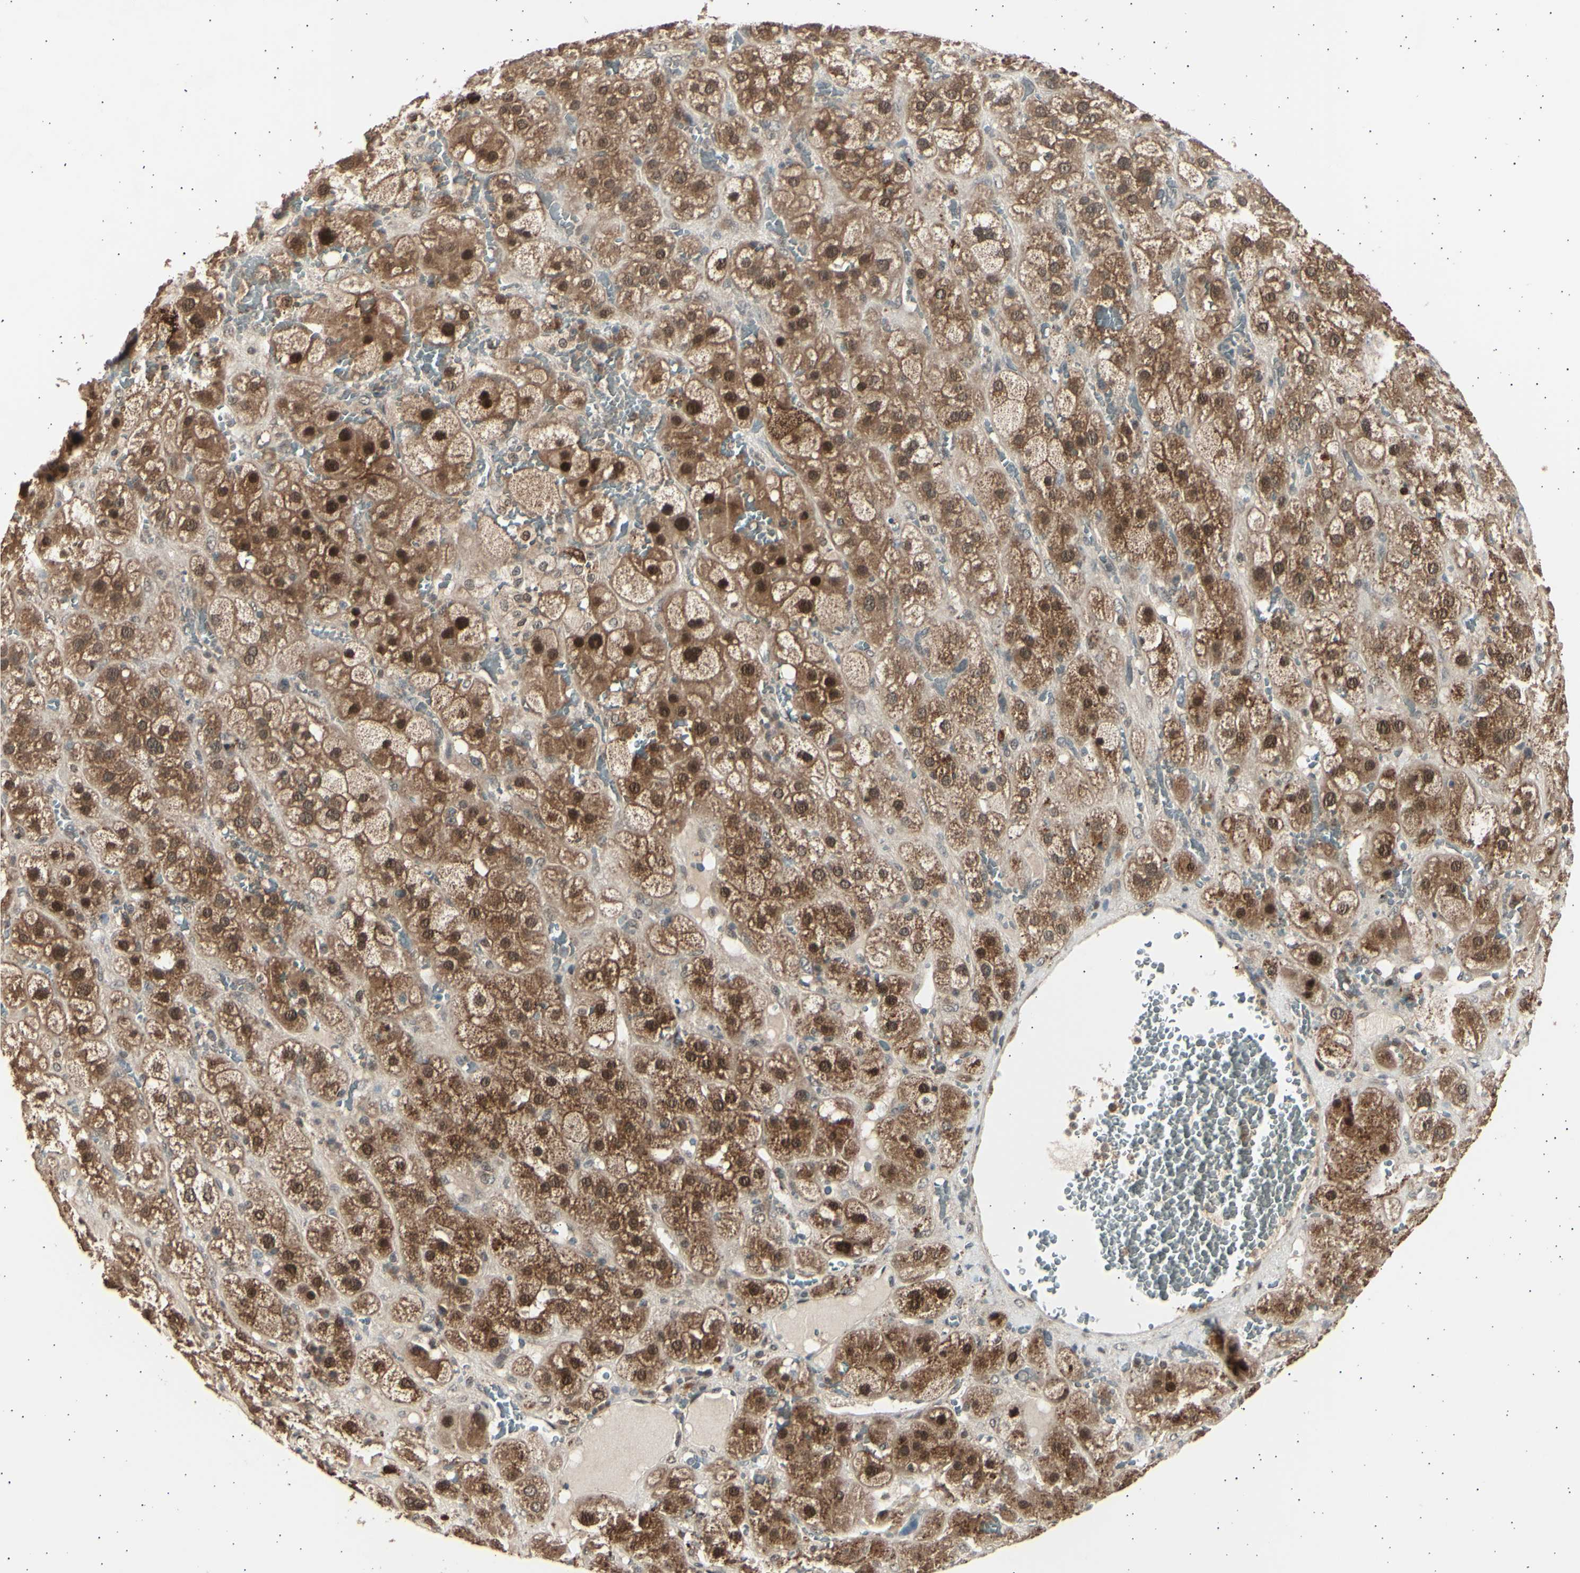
{"staining": {"intensity": "strong", "quantity": ">75%", "location": "nuclear"}, "tissue": "adrenal gland", "cell_type": "Glandular cells", "image_type": "normal", "snomed": [{"axis": "morphology", "description": "Normal tissue, NOS"}, {"axis": "topography", "description": "Adrenal gland"}], "caption": "Normal adrenal gland shows strong nuclear expression in approximately >75% of glandular cells.", "gene": "PSMD5", "patient": {"sex": "female", "age": 47}}